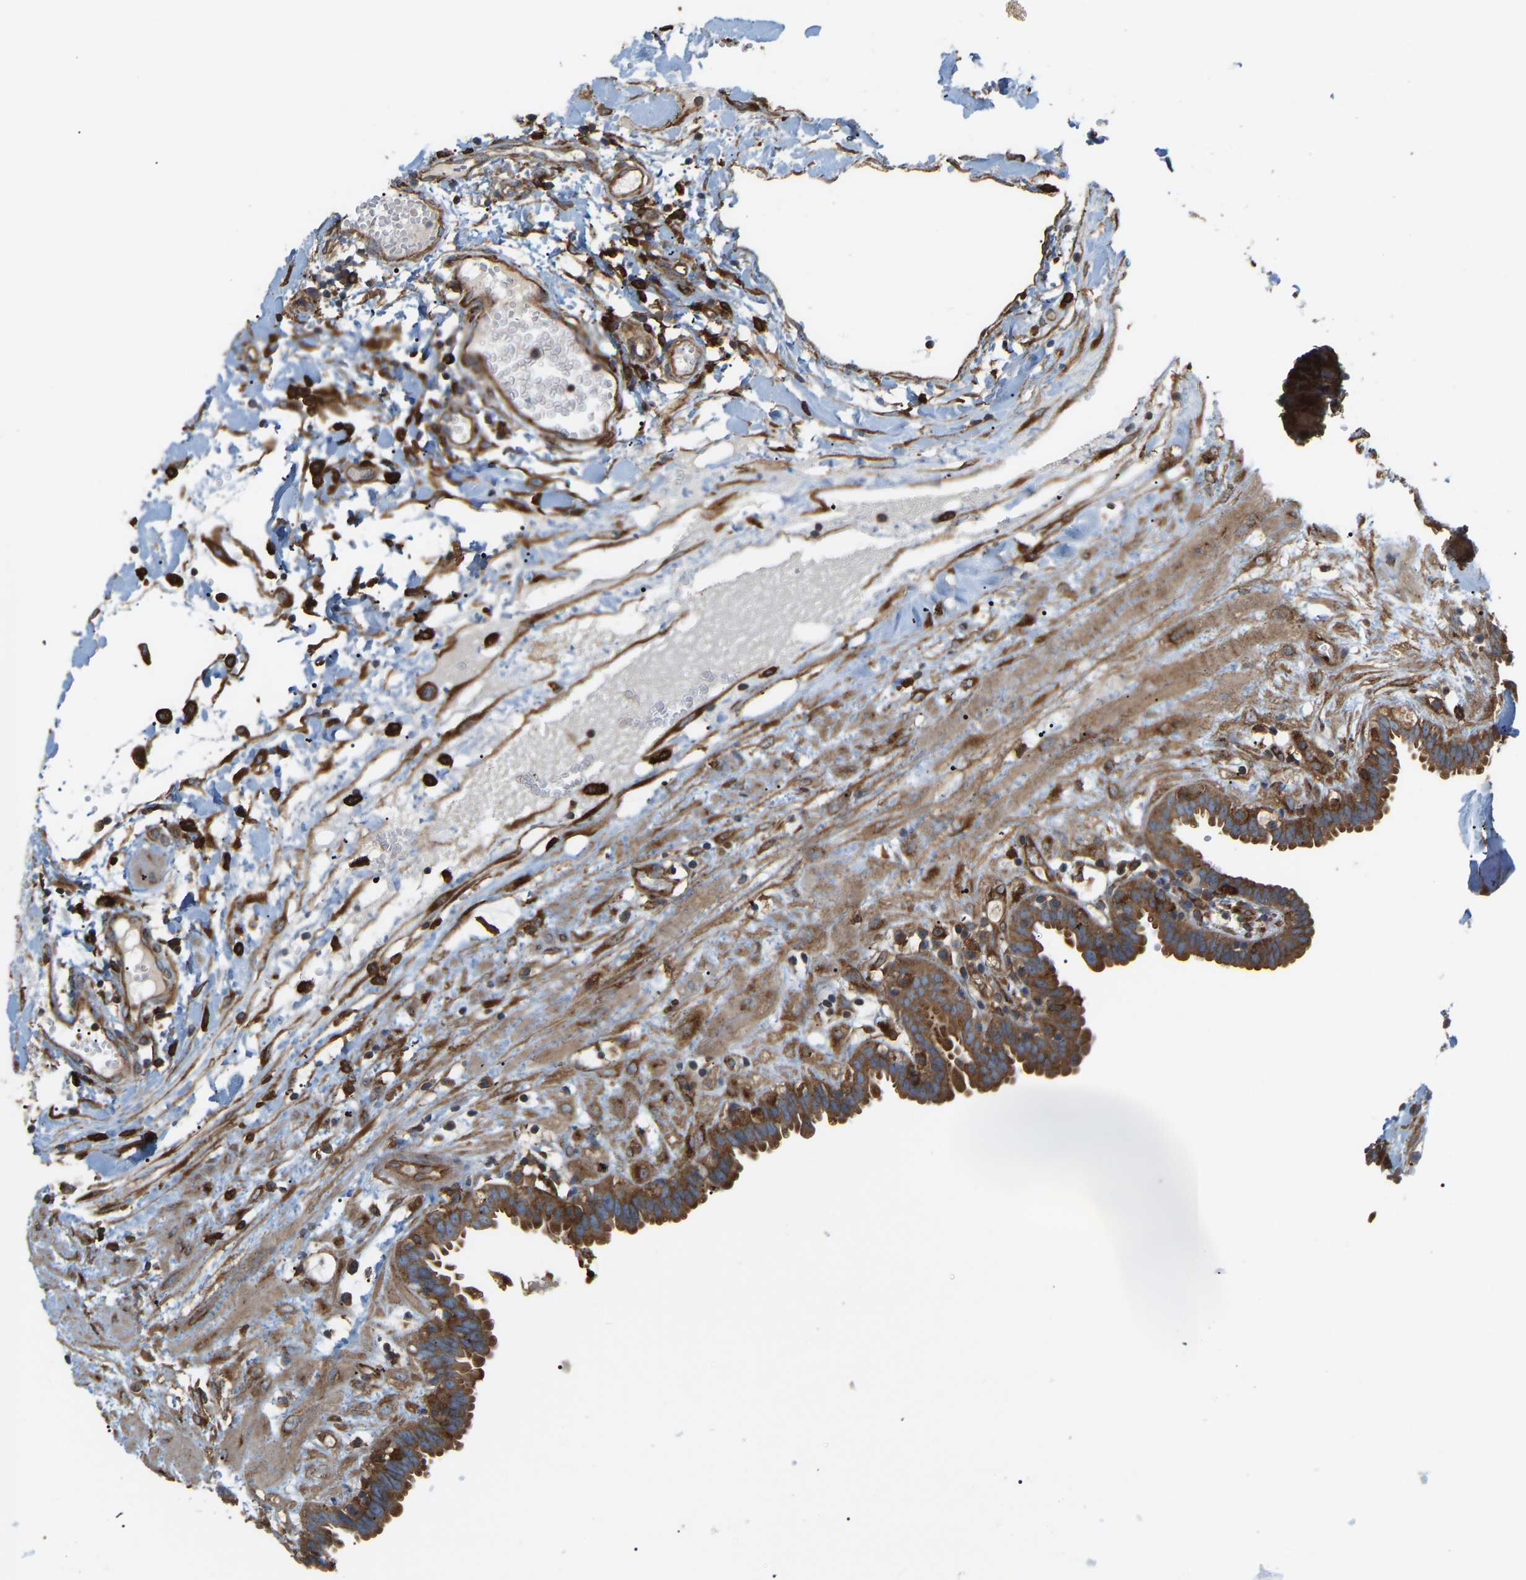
{"staining": {"intensity": "strong", "quantity": ">75%", "location": "cytoplasmic/membranous"}, "tissue": "fallopian tube", "cell_type": "Glandular cells", "image_type": "normal", "snomed": [{"axis": "morphology", "description": "Normal tissue, NOS"}, {"axis": "topography", "description": "Fallopian tube"}, {"axis": "topography", "description": "Placenta"}], "caption": "DAB (3,3'-diaminobenzidine) immunohistochemical staining of normal fallopian tube shows strong cytoplasmic/membranous protein expression in approximately >75% of glandular cells. The staining is performed using DAB brown chromogen to label protein expression. The nuclei are counter-stained blue using hematoxylin.", "gene": "PICALM", "patient": {"sex": "female", "age": 32}}